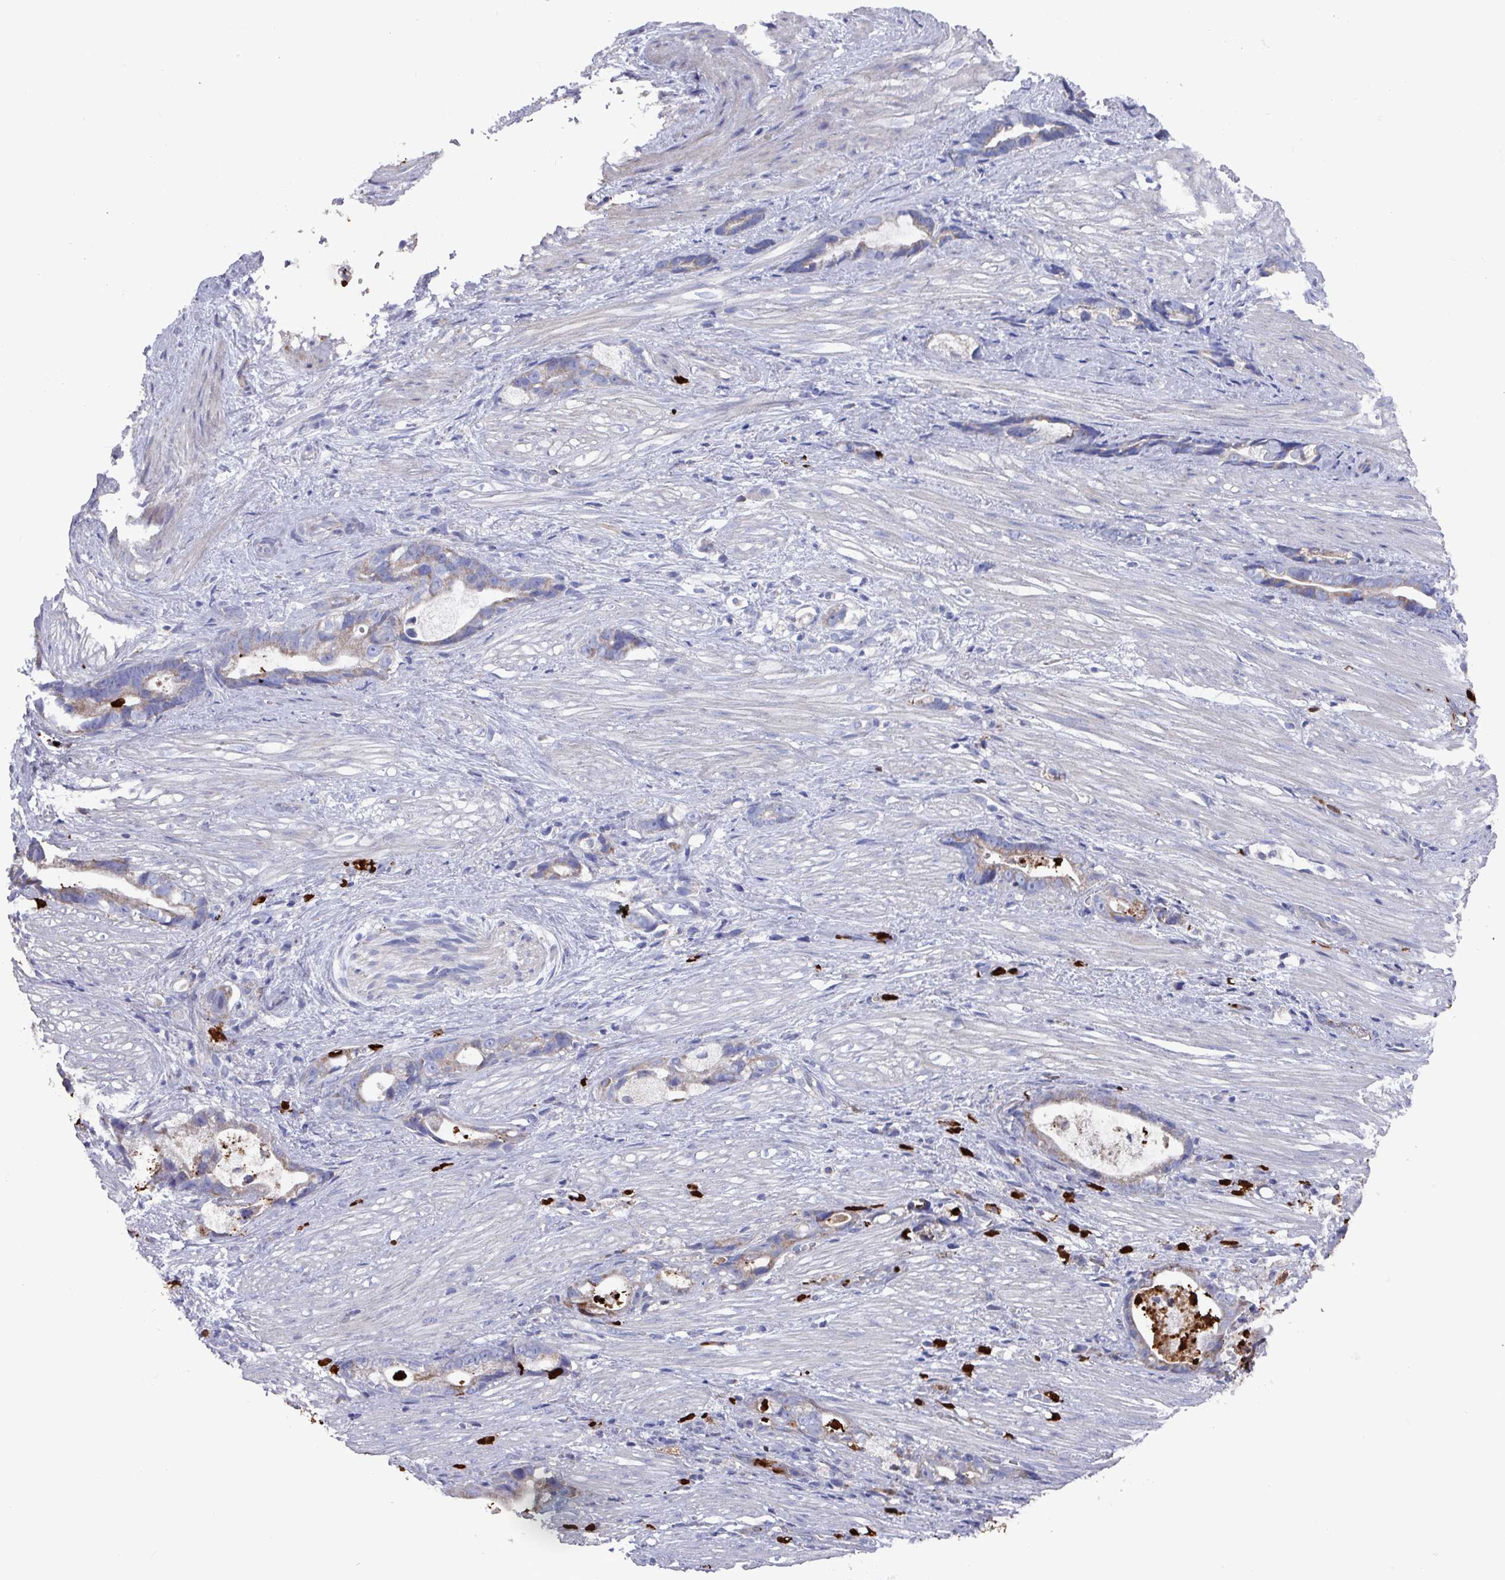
{"staining": {"intensity": "weak", "quantity": "25%-75%", "location": "cytoplasmic/membranous"}, "tissue": "stomach cancer", "cell_type": "Tumor cells", "image_type": "cancer", "snomed": [{"axis": "morphology", "description": "Adenocarcinoma, NOS"}, {"axis": "topography", "description": "Stomach"}], "caption": "Weak cytoplasmic/membranous expression for a protein is present in approximately 25%-75% of tumor cells of stomach cancer (adenocarcinoma) using immunohistochemistry.", "gene": "UQCC2", "patient": {"sex": "male", "age": 55}}